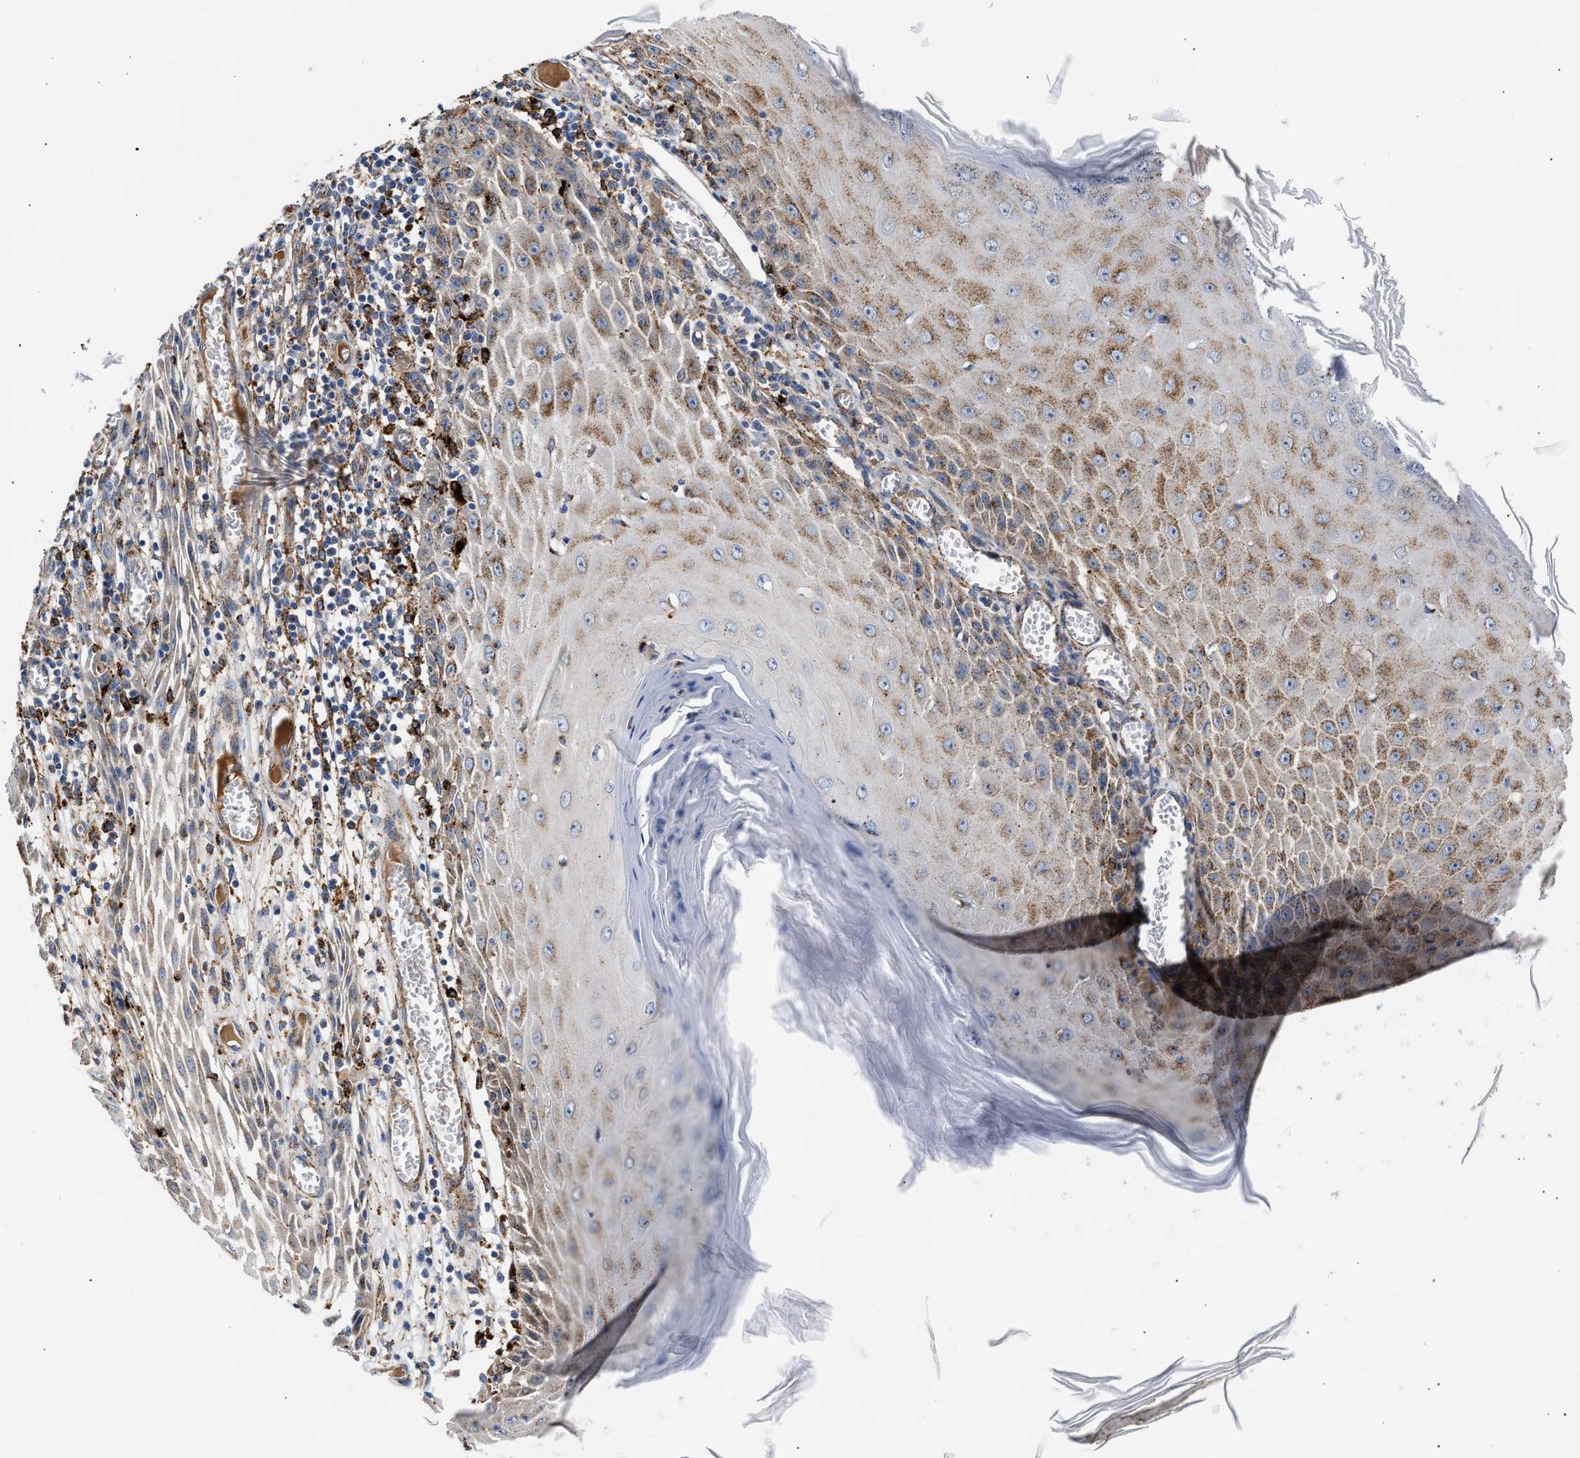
{"staining": {"intensity": "moderate", "quantity": "25%-75%", "location": "cytoplasmic/membranous"}, "tissue": "skin cancer", "cell_type": "Tumor cells", "image_type": "cancer", "snomed": [{"axis": "morphology", "description": "Squamous cell carcinoma, NOS"}, {"axis": "topography", "description": "Skin"}], "caption": "A micrograph of squamous cell carcinoma (skin) stained for a protein displays moderate cytoplasmic/membranous brown staining in tumor cells. Using DAB (brown) and hematoxylin (blue) stains, captured at high magnification using brightfield microscopy.", "gene": "CCDC146", "patient": {"sex": "female", "age": 73}}